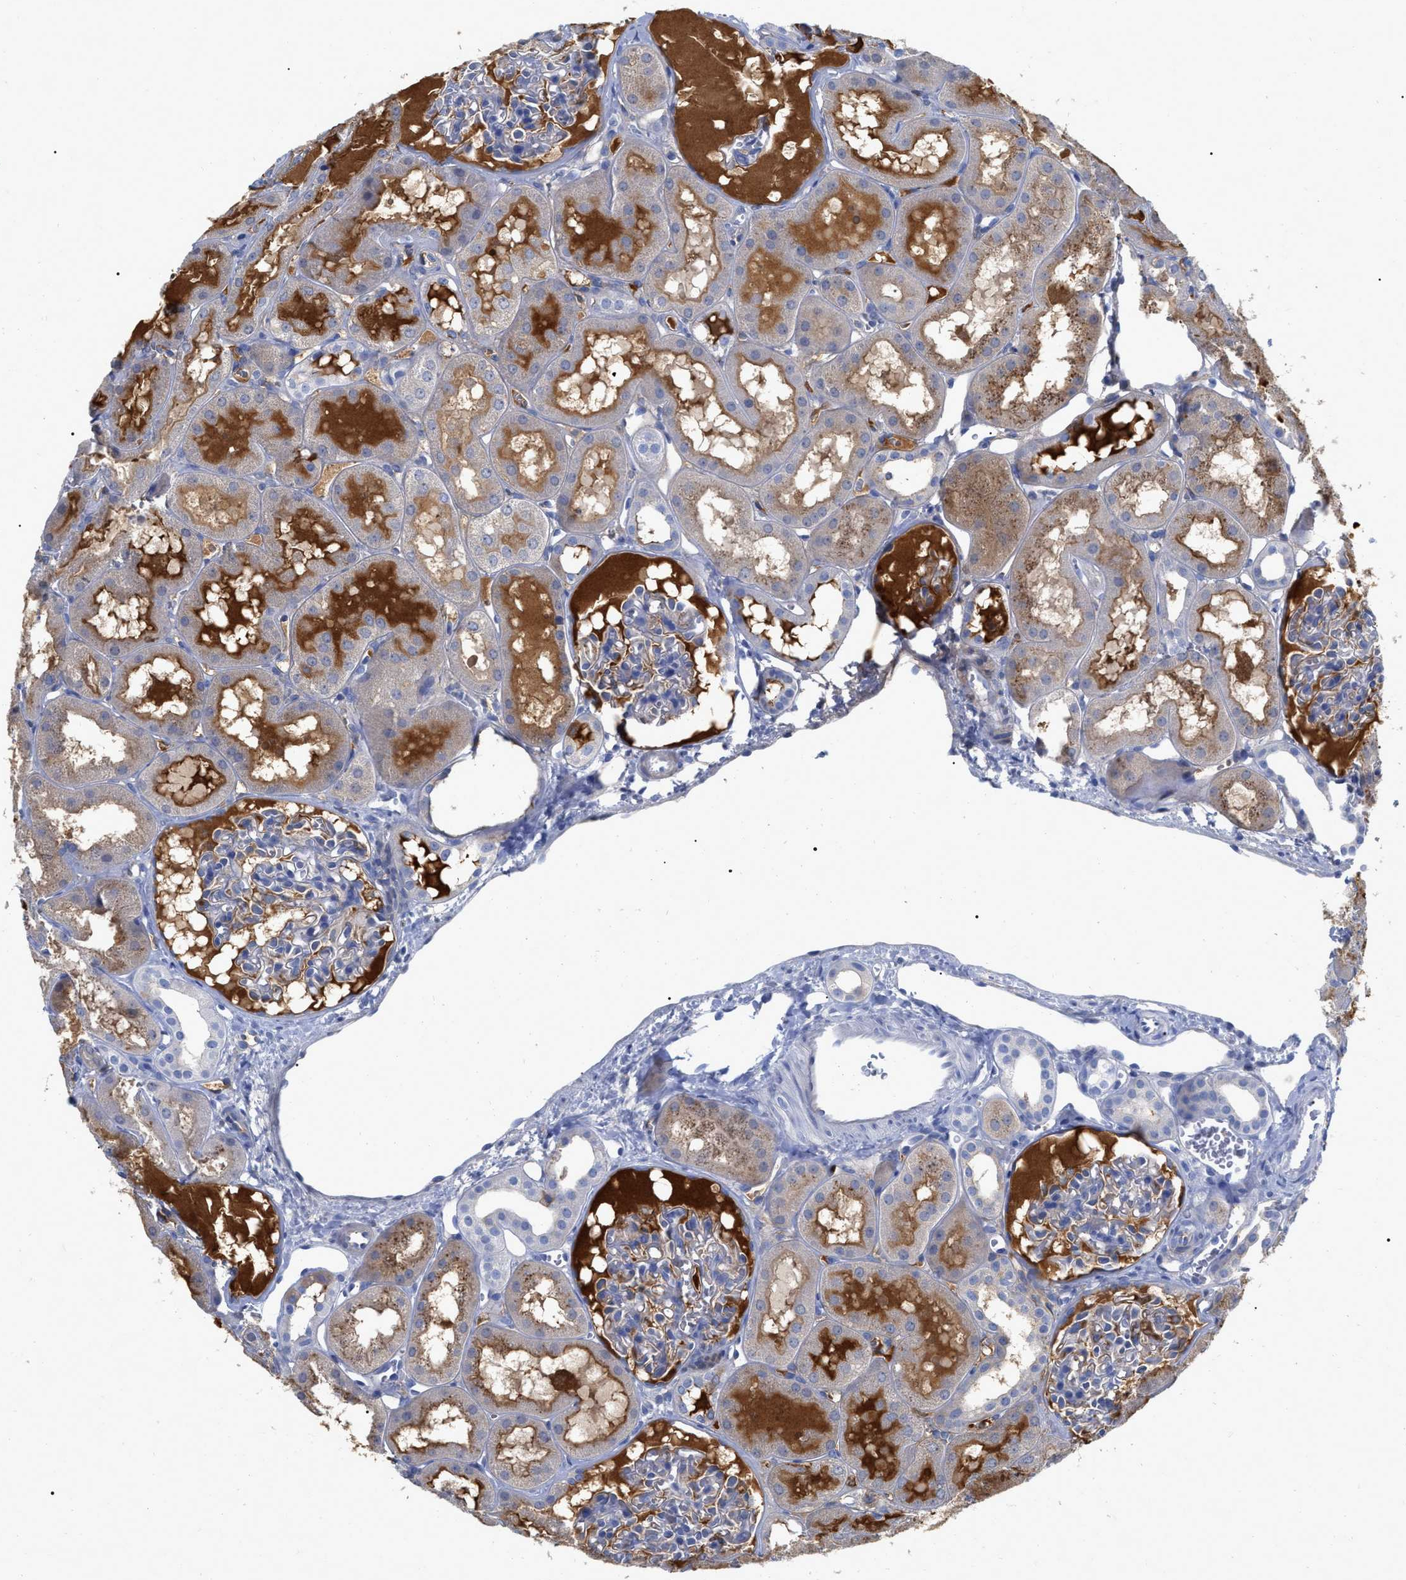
{"staining": {"intensity": "negative", "quantity": "none", "location": "none"}, "tissue": "kidney", "cell_type": "Cells in glomeruli", "image_type": "normal", "snomed": [{"axis": "morphology", "description": "Normal tissue, NOS"}, {"axis": "topography", "description": "Kidney"}, {"axis": "topography", "description": "Urinary bladder"}], "caption": "Unremarkable kidney was stained to show a protein in brown. There is no significant expression in cells in glomeruli.", "gene": "IGHV5", "patient": {"sex": "male", "age": 16}}